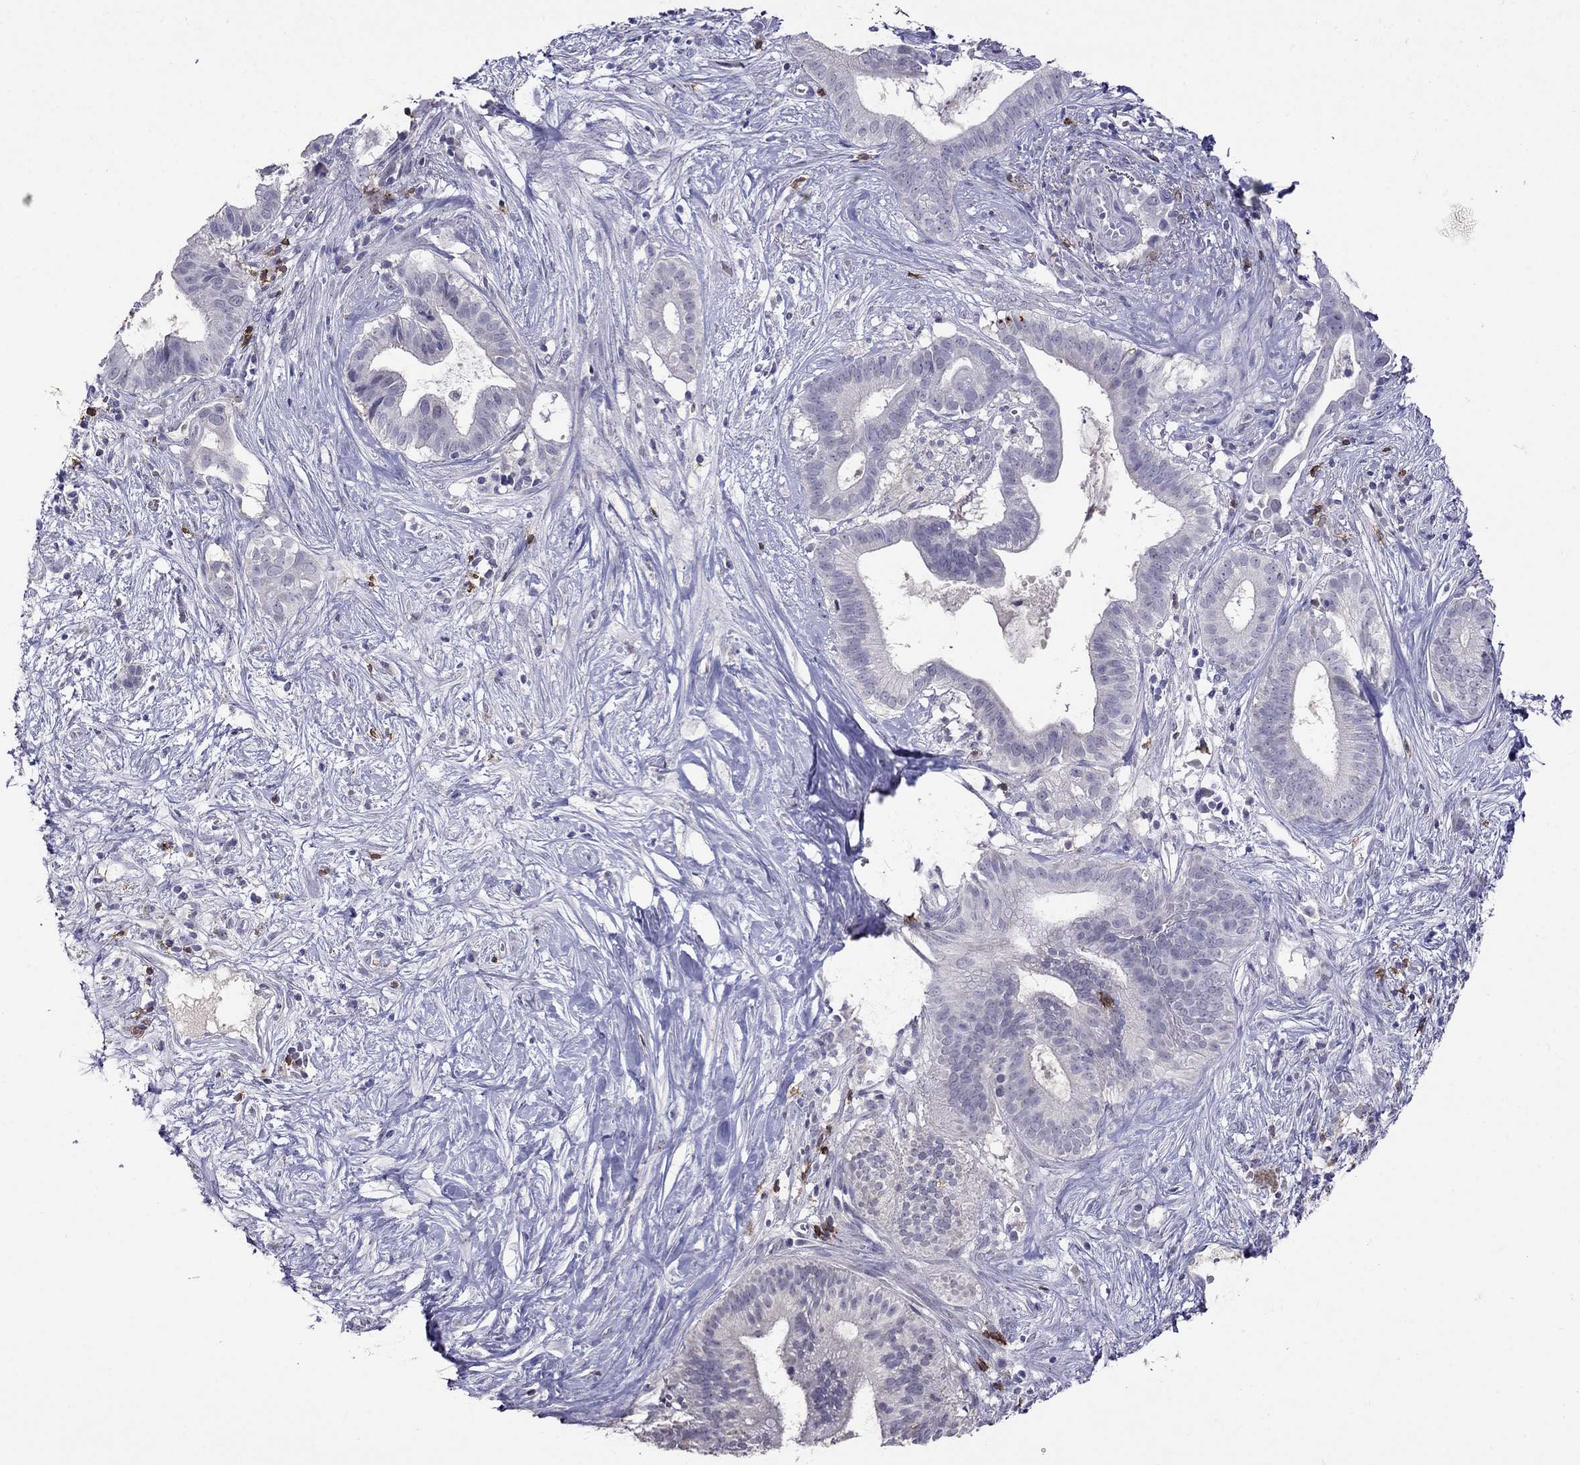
{"staining": {"intensity": "negative", "quantity": "none", "location": "none"}, "tissue": "pancreatic cancer", "cell_type": "Tumor cells", "image_type": "cancer", "snomed": [{"axis": "morphology", "description": "Adenocarcinoma, NOS"}, {"axis": "topography", "description": "Pancreas"}], "caption": "A micrograph of human pancreatic cancer (adenocarcinoma) is negative for staining in tumor cells. (Brightfield microscopy of DAB (3,3'-diaminobenzidine) immunohistochemistry (IHC) at high magnification).", "gene": "CD8B", "patient": {"sex": "male", "age": 61}}